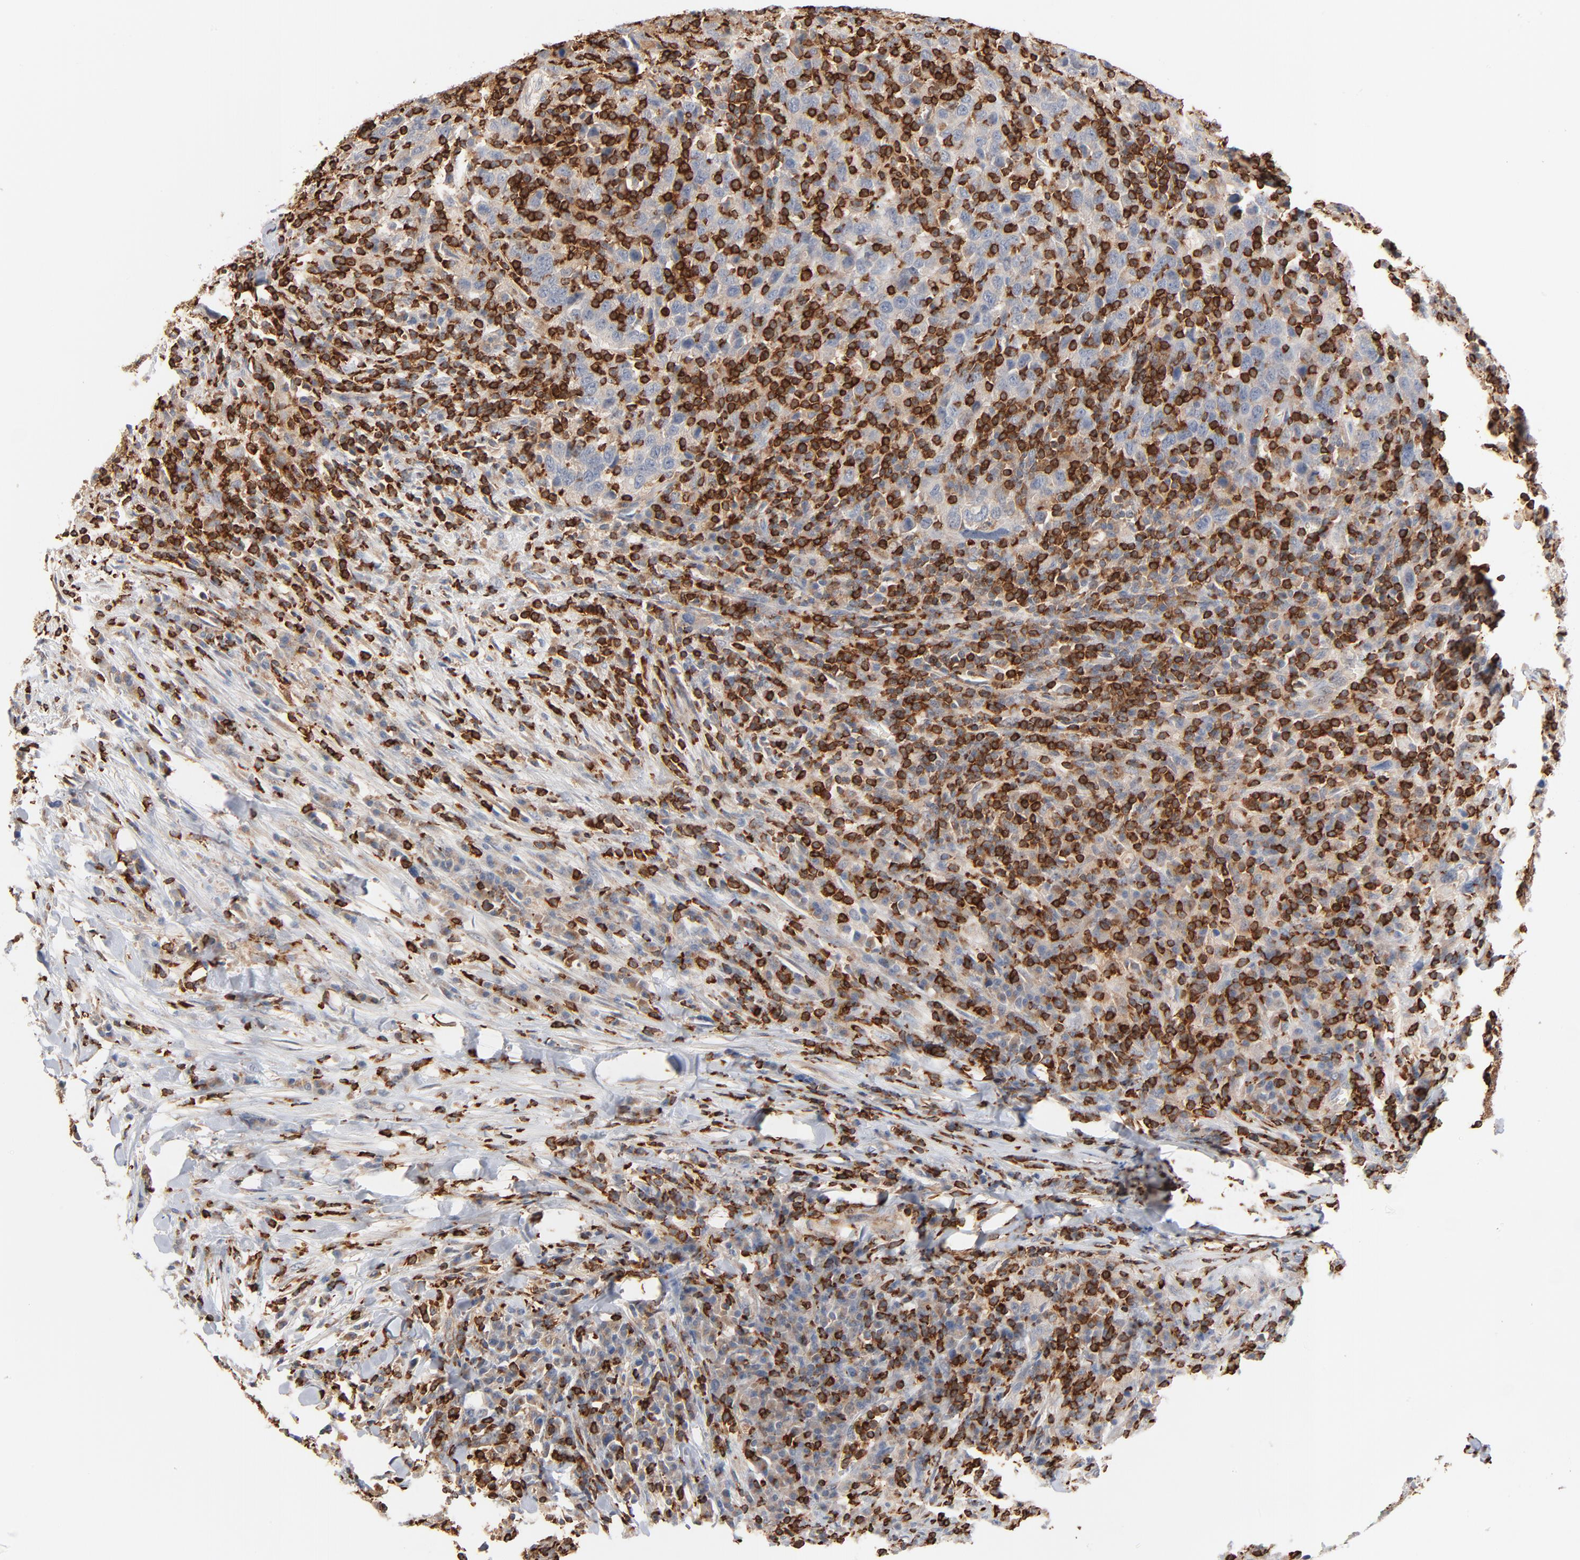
{"staining": {"intensity": "negative", "quantity": "none", "location": "none"}, "tissue": "urothelial cancer", "cell_type": "Tumor cells", "image_type": "cancer", "snomed": [{"axis": "morphology", "description": "Urothelial carcinoma, High grade"}, {"axis": "topography", "description": "Urinary bladder"}], "caption": "Protein analysis of high-grade urothelial carcinoma exhibits no significant expression in tumor cells.", "gene": "SH3KBP1", "patient": {"sex": "male", "age": 61}}